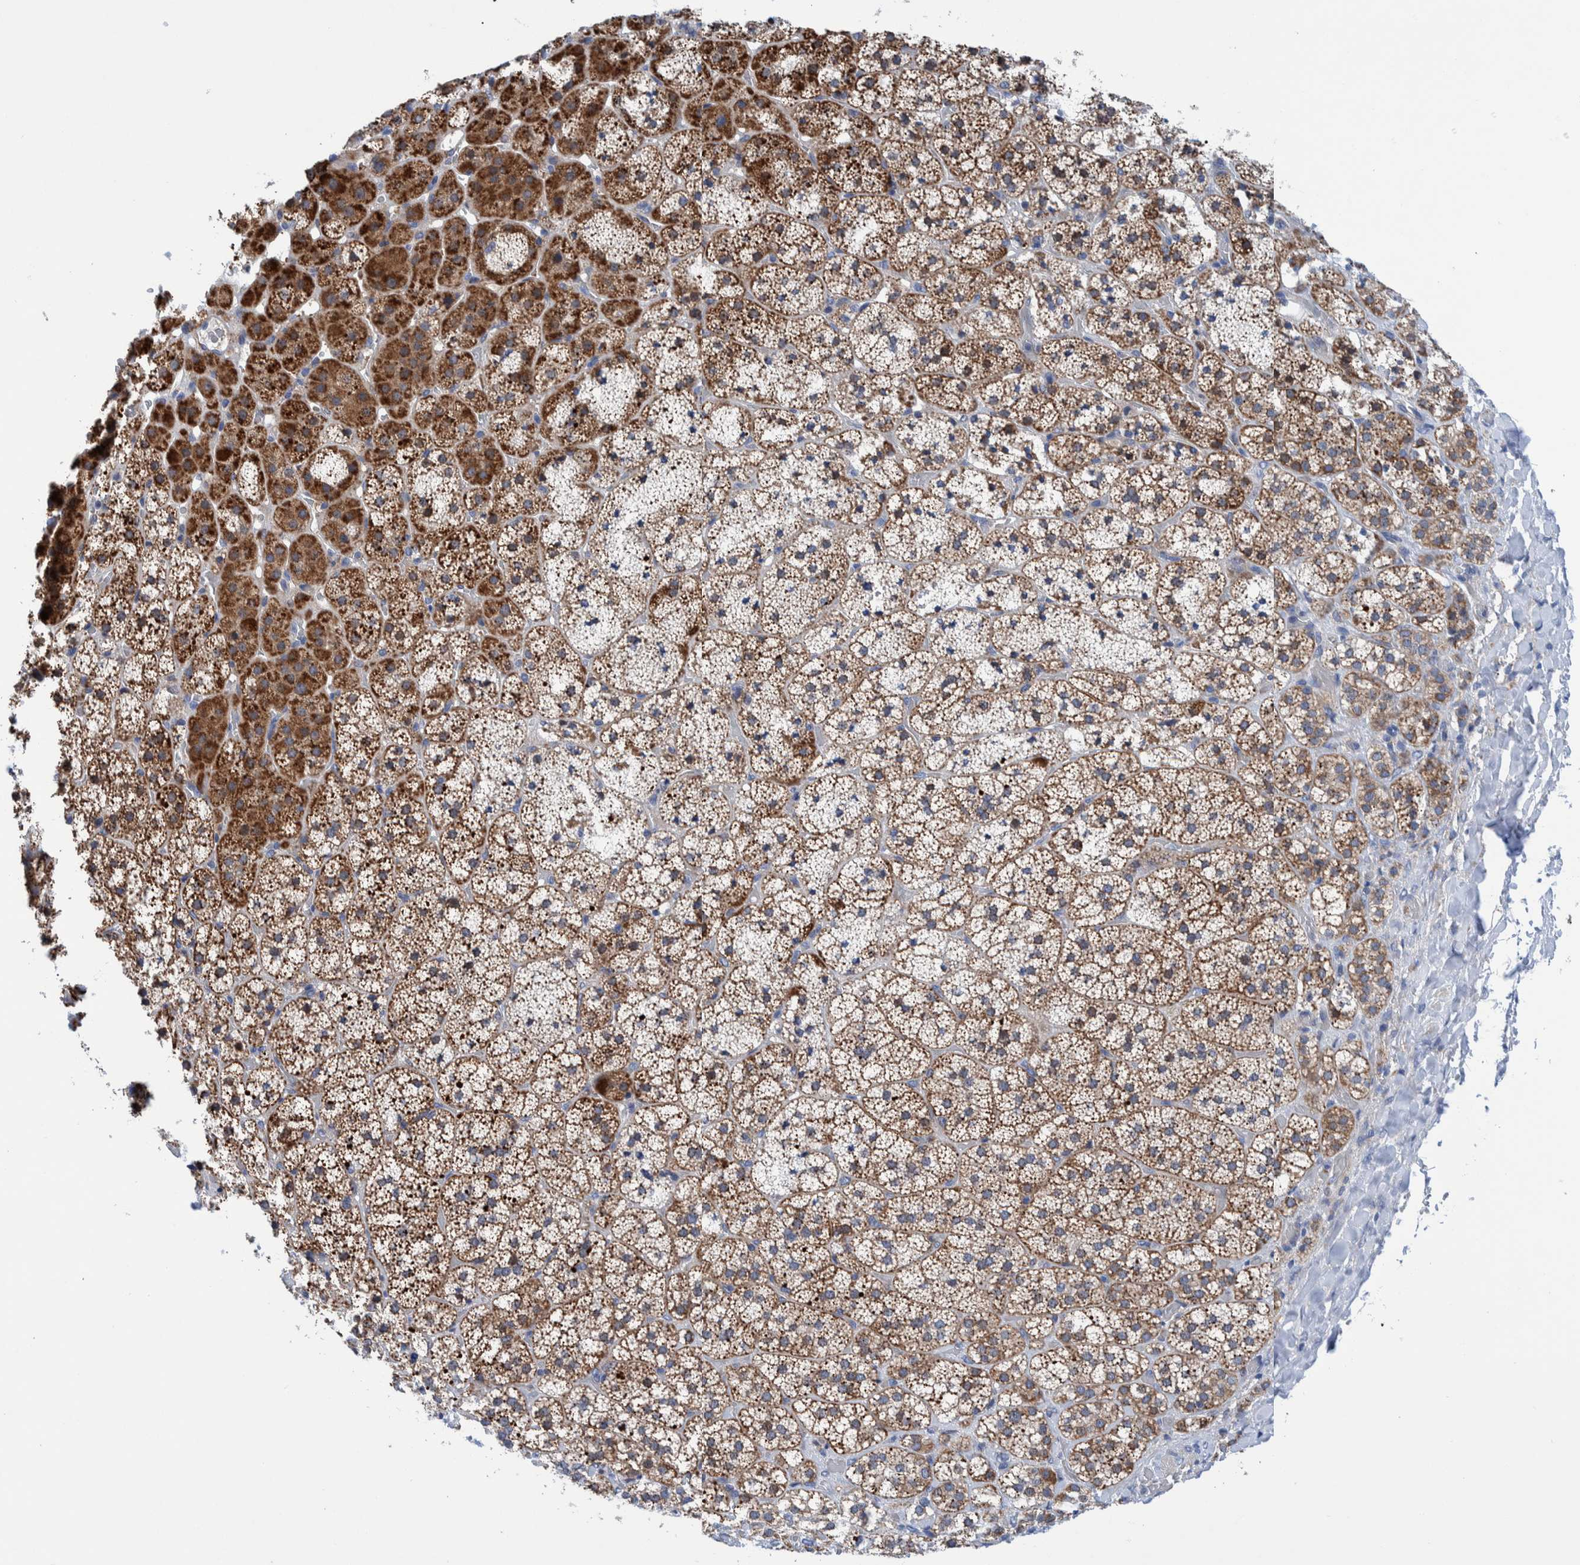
{"staining": {"intensity": "strong", "quantity": ">75%", "location": "cytoplasmic/membranous"}, "tissue": "adrenal gland", "cell_type": "Glandular cells", "image_type": "normal", "snomed": [{"axis": "morphology", "description": "Normal tissue, NOS"}, {"axis": "topography", "description": "Adrenal gland"}], "caption": "A high amount of strong cytoplasmic/membranous staining is present in approximately >75% of glandular cells in normal adrenal gland.", "gene": "TRIM58", "patient": {"sex": "female", "age": 44}}